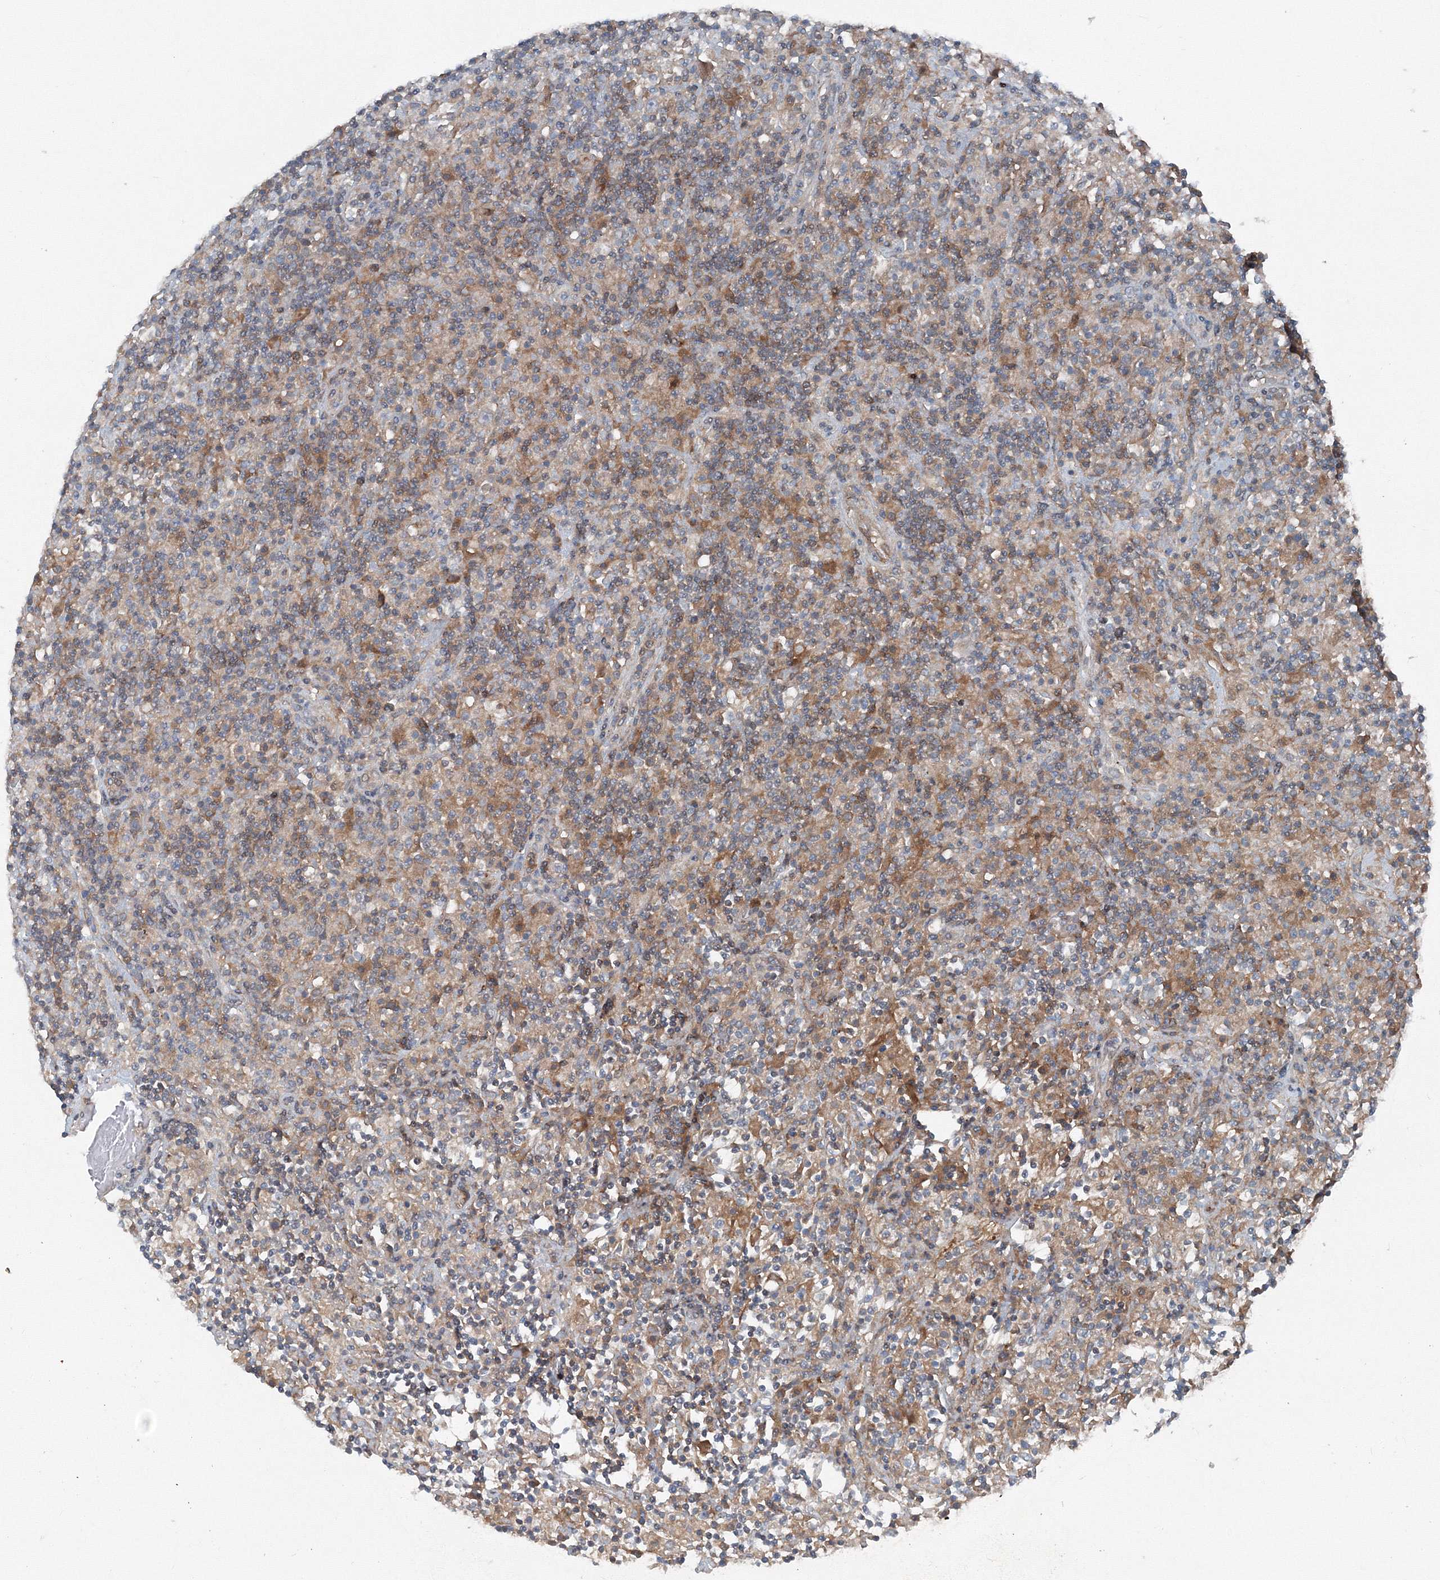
{"staining": {"intensity": "weak", "quantity": "<25%", "location": "cytoplasmic/membranous"}, "tissue": "lymphoma", "cell_type": "Tumor cells", "image_type": "cancer", "snomed": [{"axis": "morphology", "description": "Hodgkin's disease, NOS"}, {"axis": "topography", "description": "Lymph node"}], "caption": "Tumor cells show no significant expression in lymphoma. (Stains: DAB immunohistochemistry (IHC) with hematoxylin counter stain, Microscopy: brightfield microscopy at high magnification).", "gene": "TPRKB", "patient": {"sex": "male", "age": 70}}